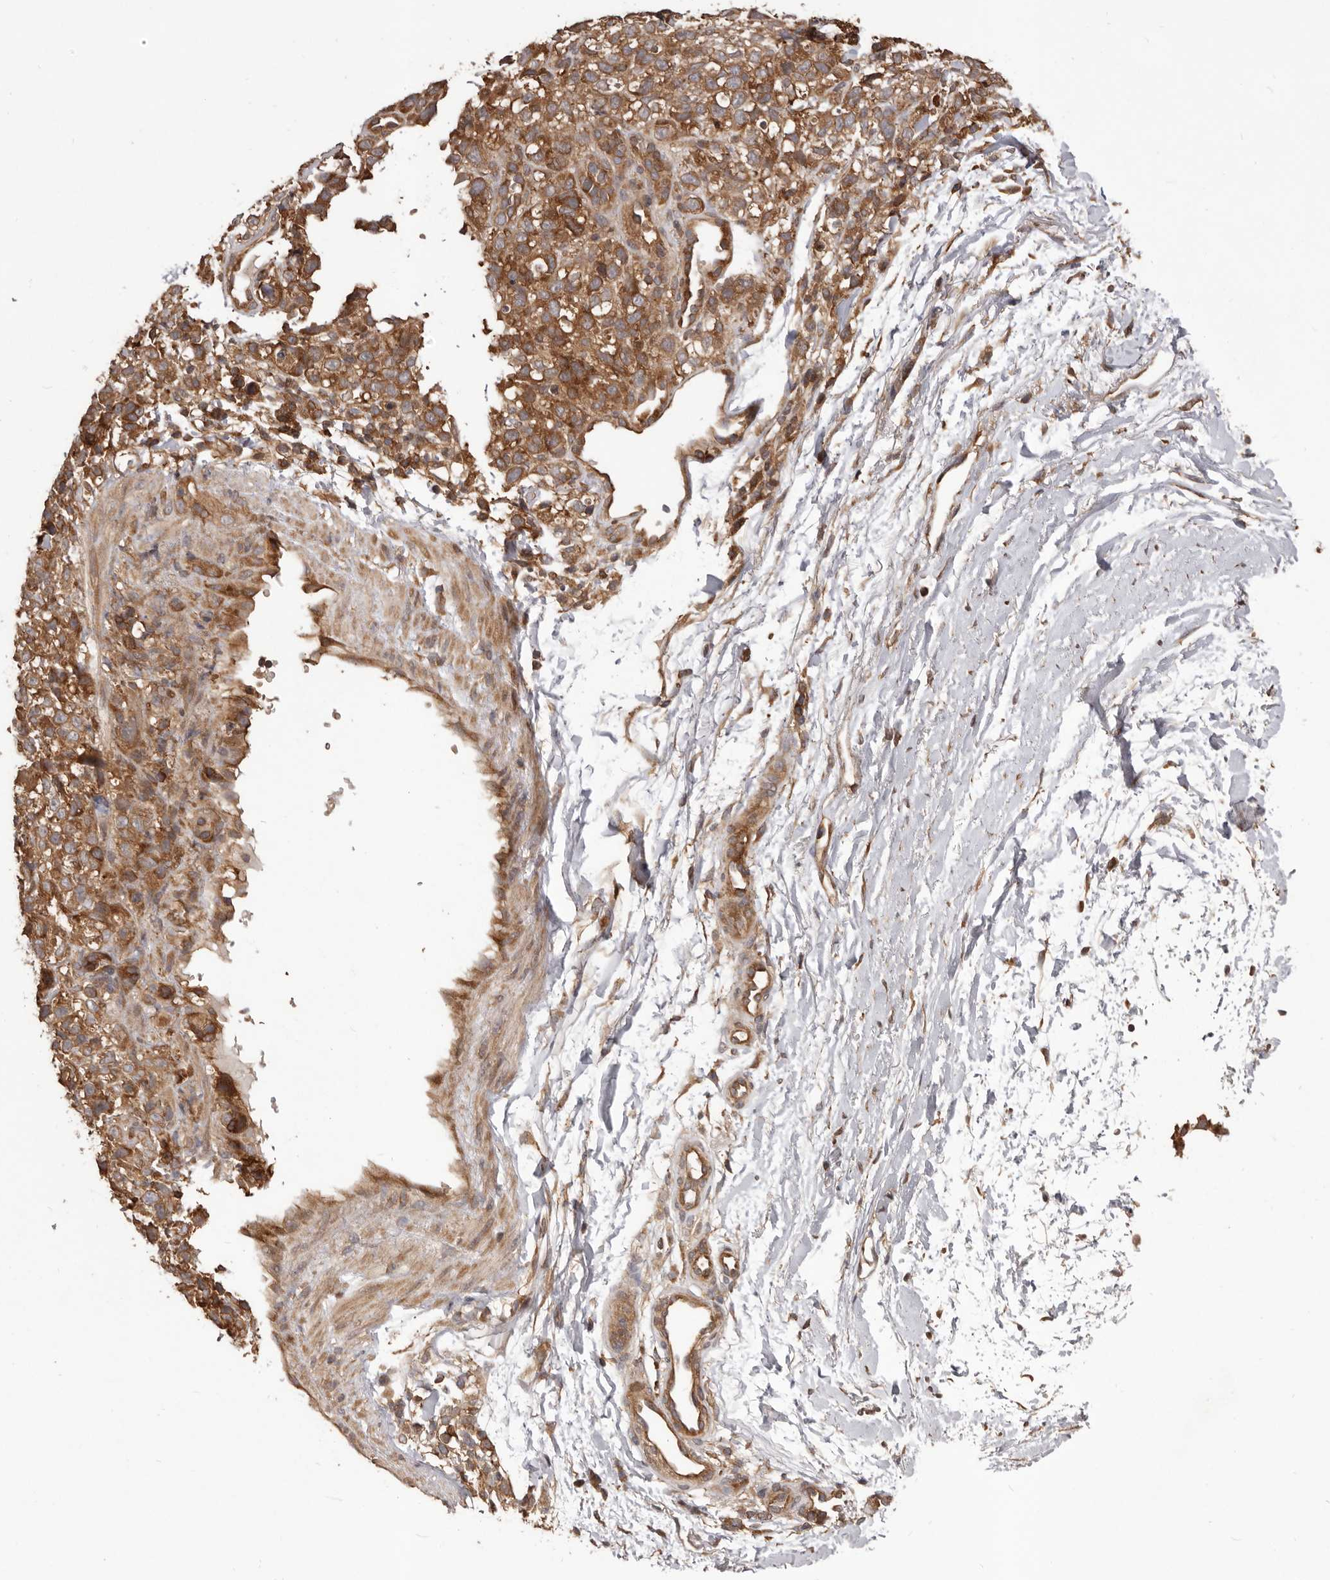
{"staining": {"intensity": "moderate", "quantity": ">75%", "location": "cytoplasmic/membranous"}, "tissue": "melanoma", "cell_type": "Tumor cells", "image_type": "cancer", "snomed": [{"axis": "morphology", "description": "Malignant melanoma, Metastatic site"}, {"axis": "topography", "description": "Skin"}], "caption": "Protein positivity by immunohistochemistry reveals moderate cytoplasmic/membranous expression in approximately >75% of tumor cells in melanoma. The staining was performed using DAB to visualize the protein expression in brown, while the nuclei were stained in blue with hematoxylin (Magnification: 20x).", "gene": "HBS1L", "patient": {"sex": "female", "age": 72}}